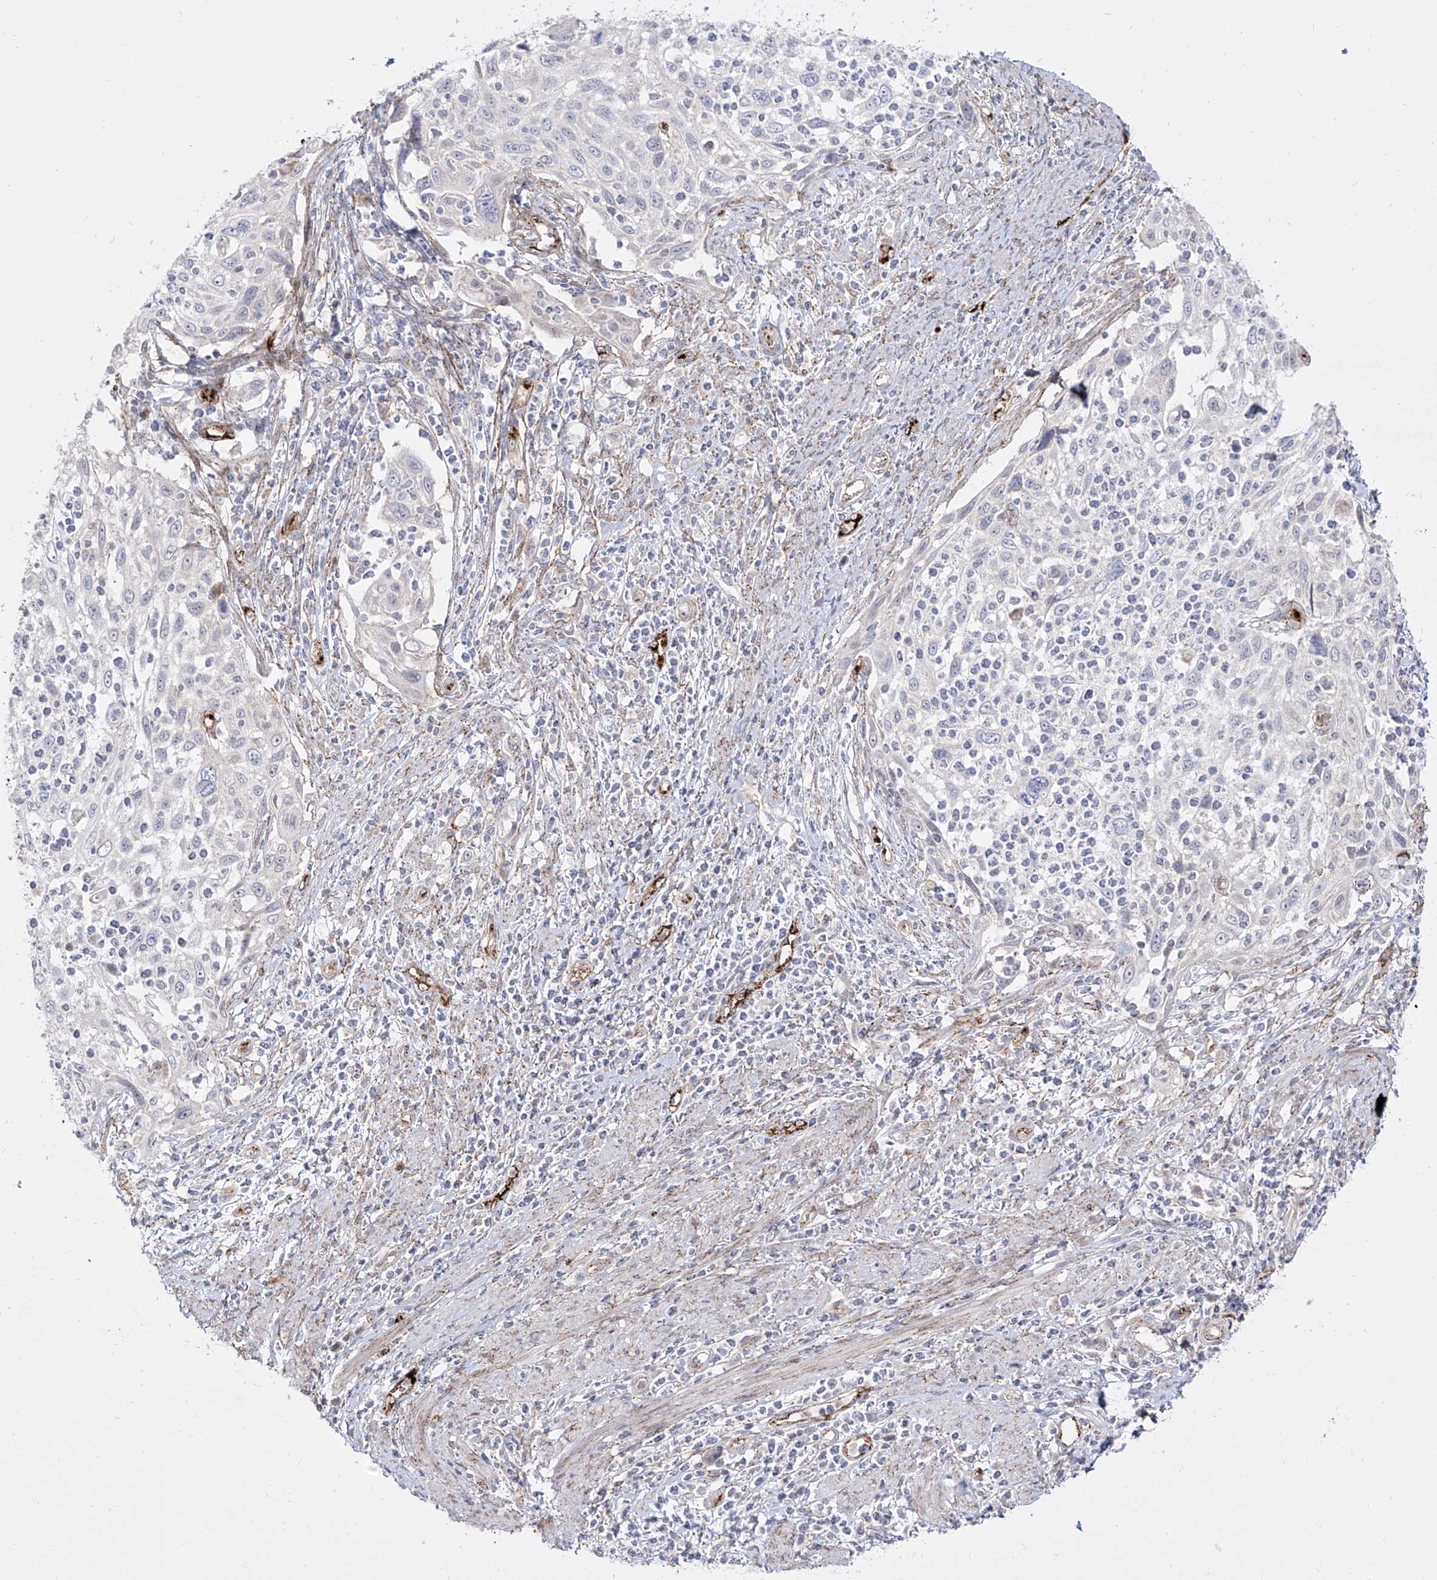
{"staining": {"intensity": "negative", "quantity": "none", "location": "none"}, "tissue": "cervical cancer", "cell_type": "Tumor cells", "image_type": "cancer", "snomed": [{"axis": "morphology", "description": "Squamous cell carcinoma, NOS"}, {"axis": "topography", "description": "Cervix"}], "caption": "High magnification brightfield microscopy of squamous cell carcinoma (cervical) stained with DAB (3,3'-diaminobenzidine) (brown) and counterstained with hematoxylin (blue): tumor cells show no significant expression.", "gene": "ZGRF1", "patient": {"sex": "female", "age": 70}}